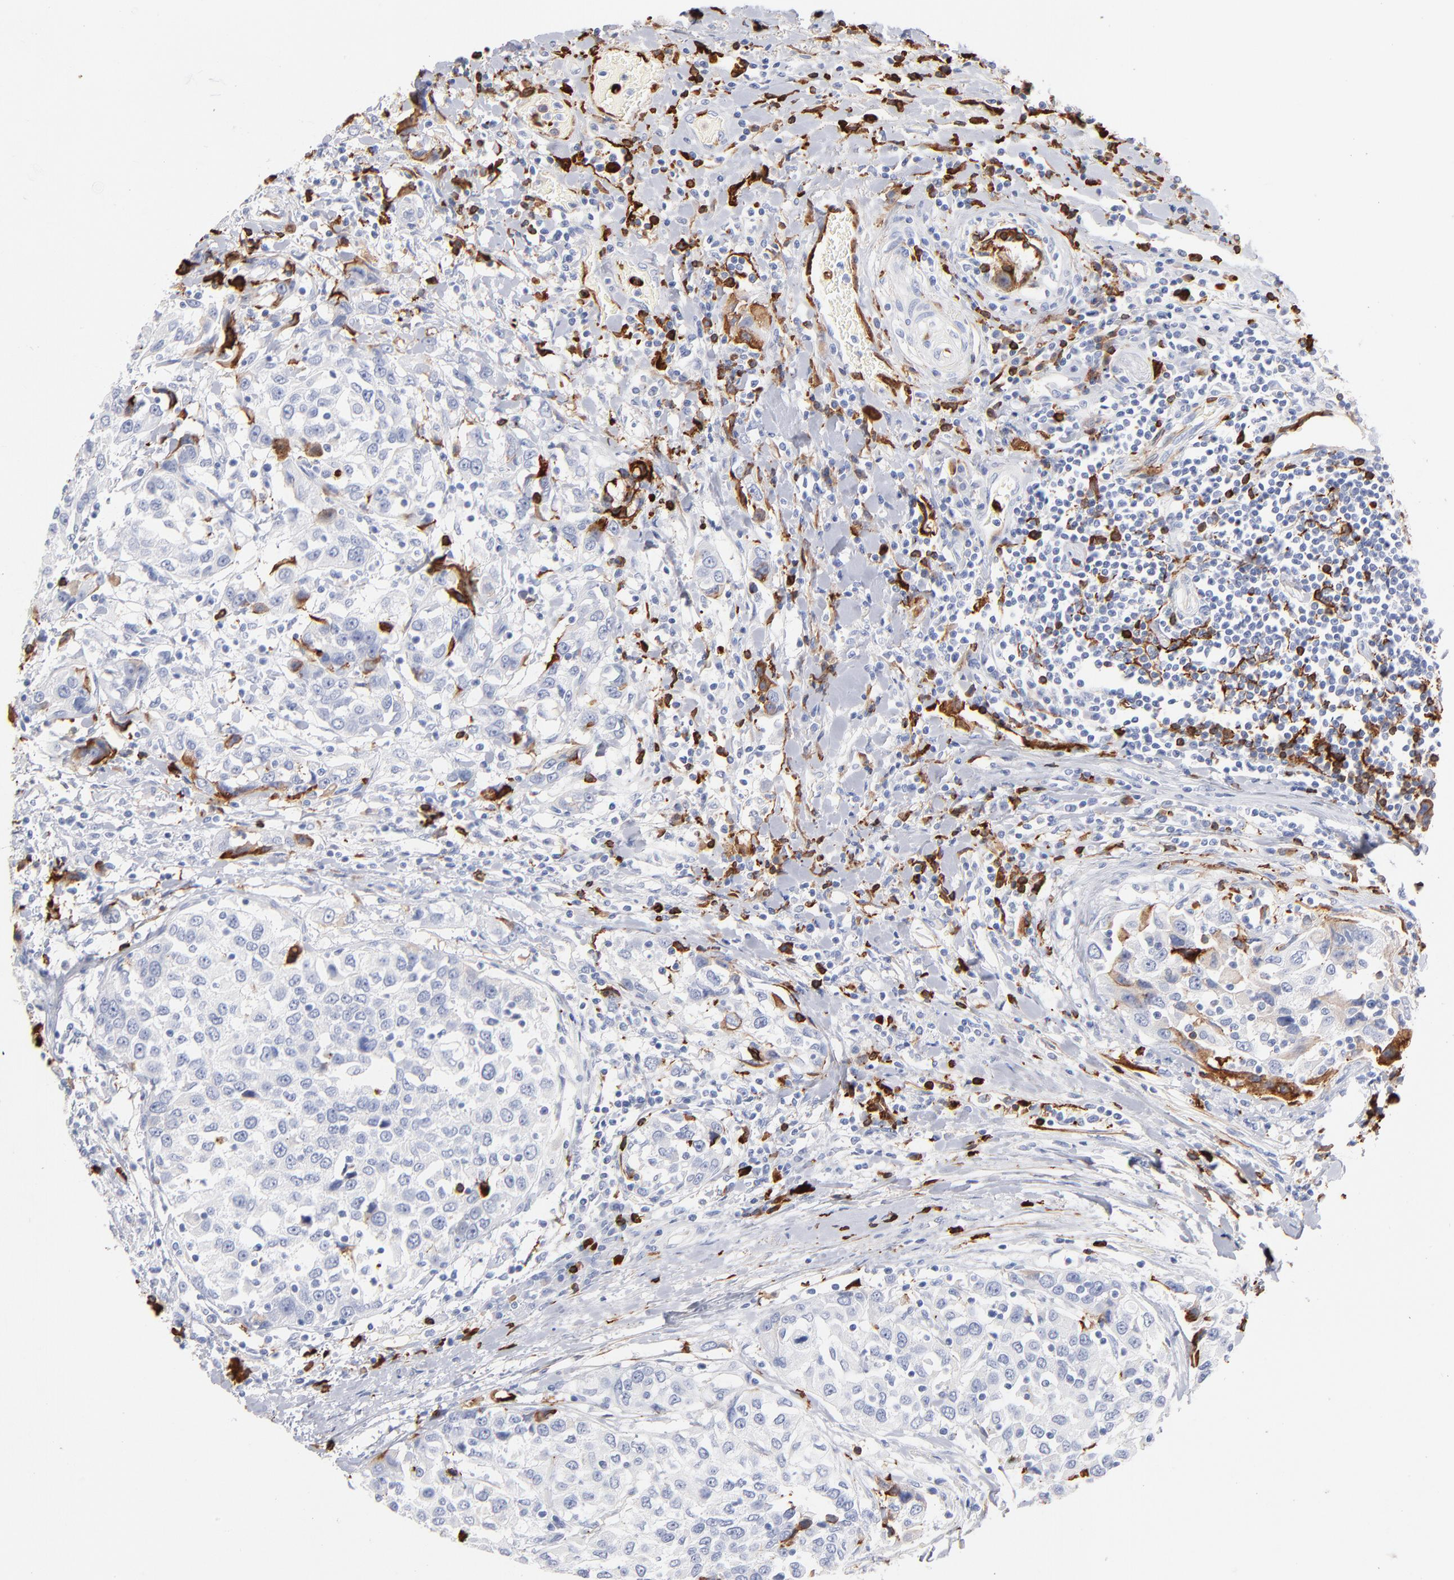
{"staining": {"intensity": "negative", "quantity": "none", "location": "none"}, "tissue": "urothelial cancer", "cell_type": "Tumor cells", "image_type": "cancer", "snomed": [{"axis": "morphology", "description": "Urothelial carcinoma, High grade"}, {"axis": "topography", "description": "Urinary bladder"}], "caption": "Tumor cells are negative for brown protein staining in high-grade urothelial carcinoma.", "gene": "APOH", "patient": {"sex": "female", "age": 80}}